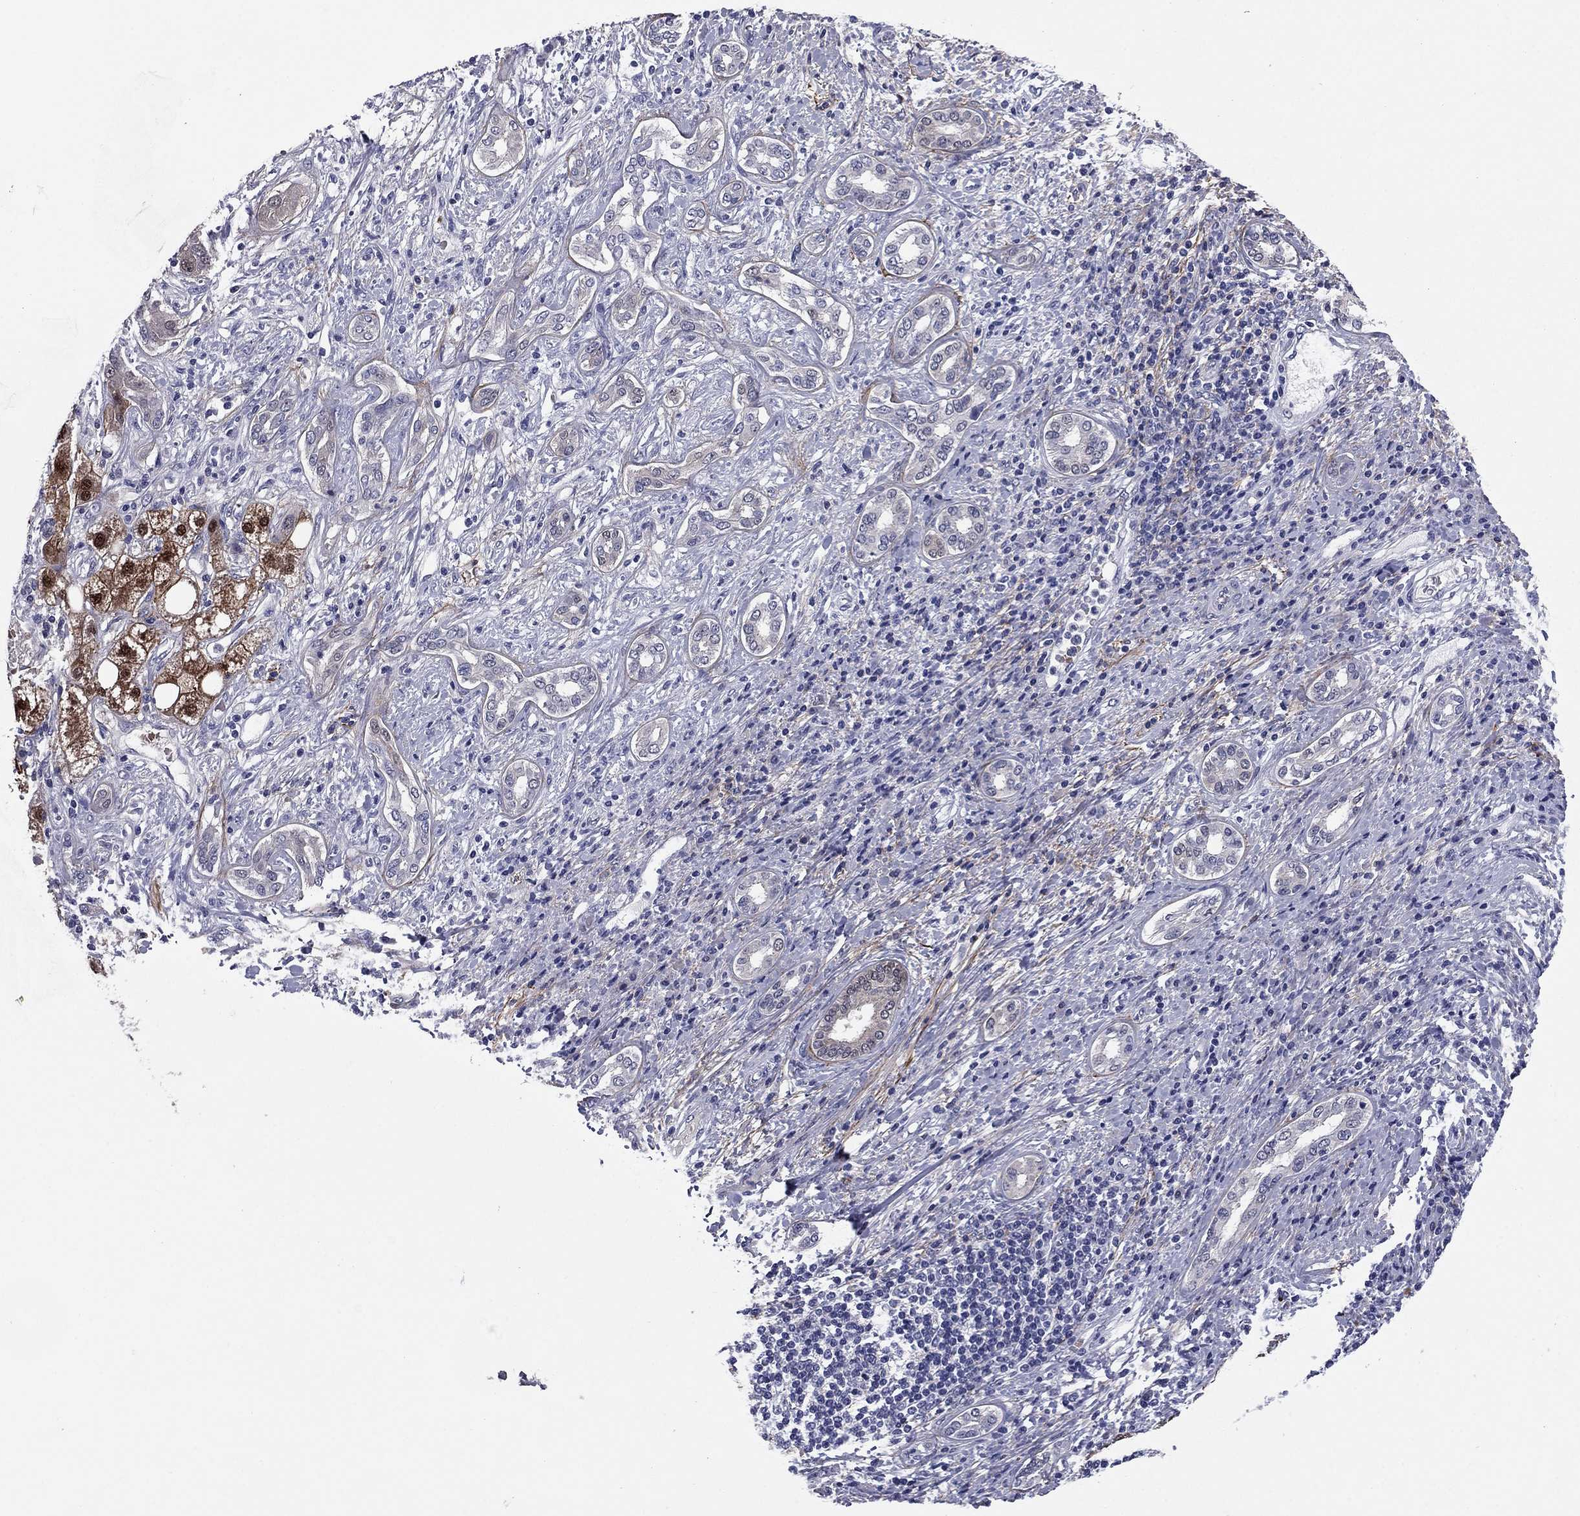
{"staining": {"intensity": "strong", "quantity": "25%-75%", "location": "cytoplasmic/membranous,nuclear"}, "tissue": "liver cancer", "cell_type": "Tumor cells", "image_type": "cancer", "snomed": [{"axis": "morphology", "description": "Carcinoma, Hepatocellular, NOS"}, {"axis": "topography", "description": "Liver"}], "caption": "Immunohistochemical staining of liver cancer (hepatocellular carcinoma) demonstrates high levels of strong cytoplasmic/membranous and nuclear expression in about 25%-75% of tumor cells.", "gene": "REXO5", "patient": {"sex": "male", "age": 65}}